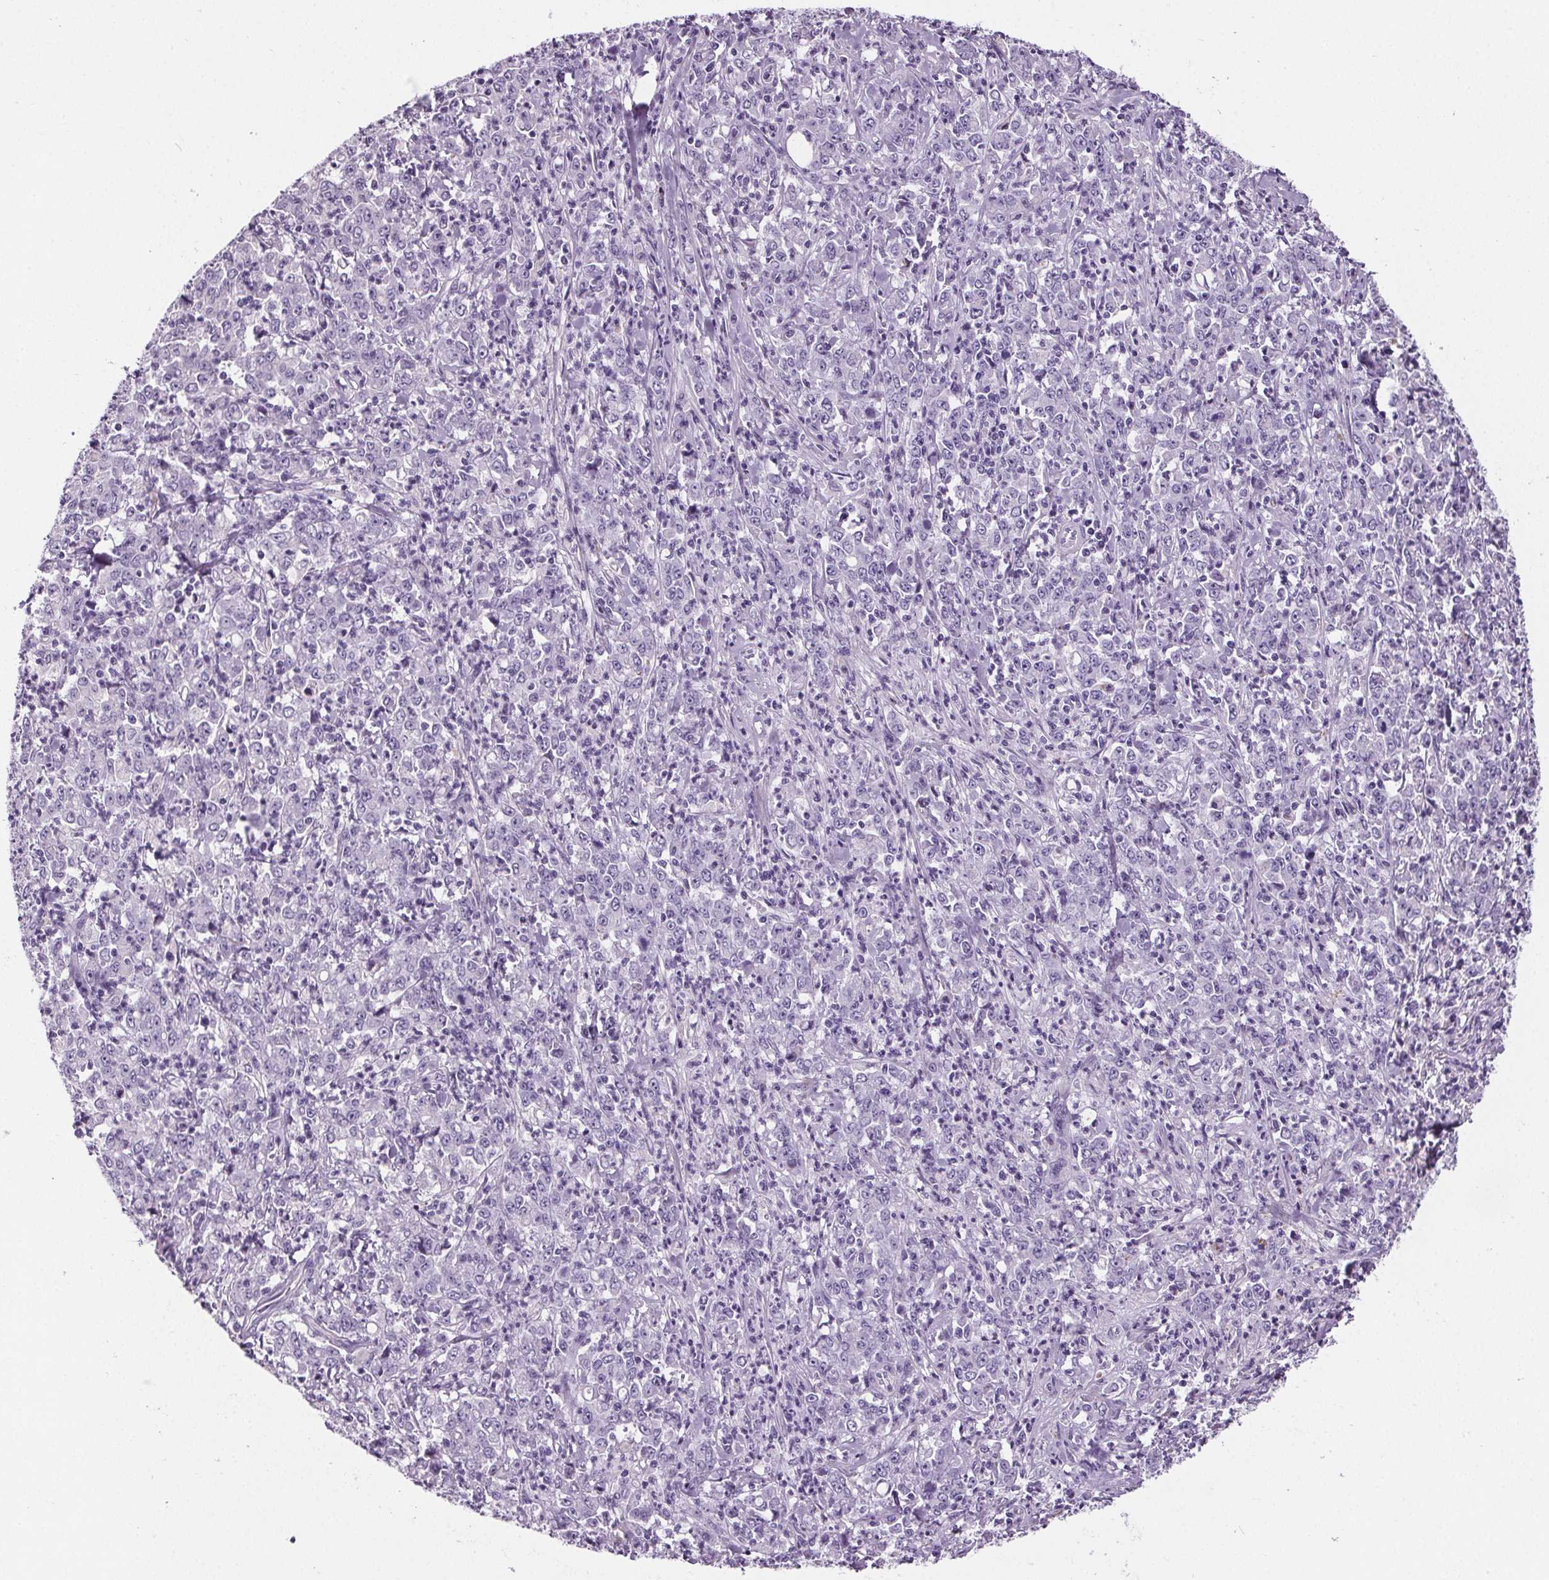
{"staining": {"intensity": "negative", "quantity": "none", "location": "none"}, "tissue": "stomach cancer", "cell_type": "Tumor cells", "image_type": "cancer", "snomed": [{"axis": "morphology", "description": "Adenocarcinoma, NOS"}, {"axis": "topography", "description": "Stomach, lower"}], "caption": "The histopathology image shows no staining of tumor cells in stomach cancer. Nuclei are stained in blue.", "gene": "CD5L", "patient": {"sex": "female", "age": 71}}